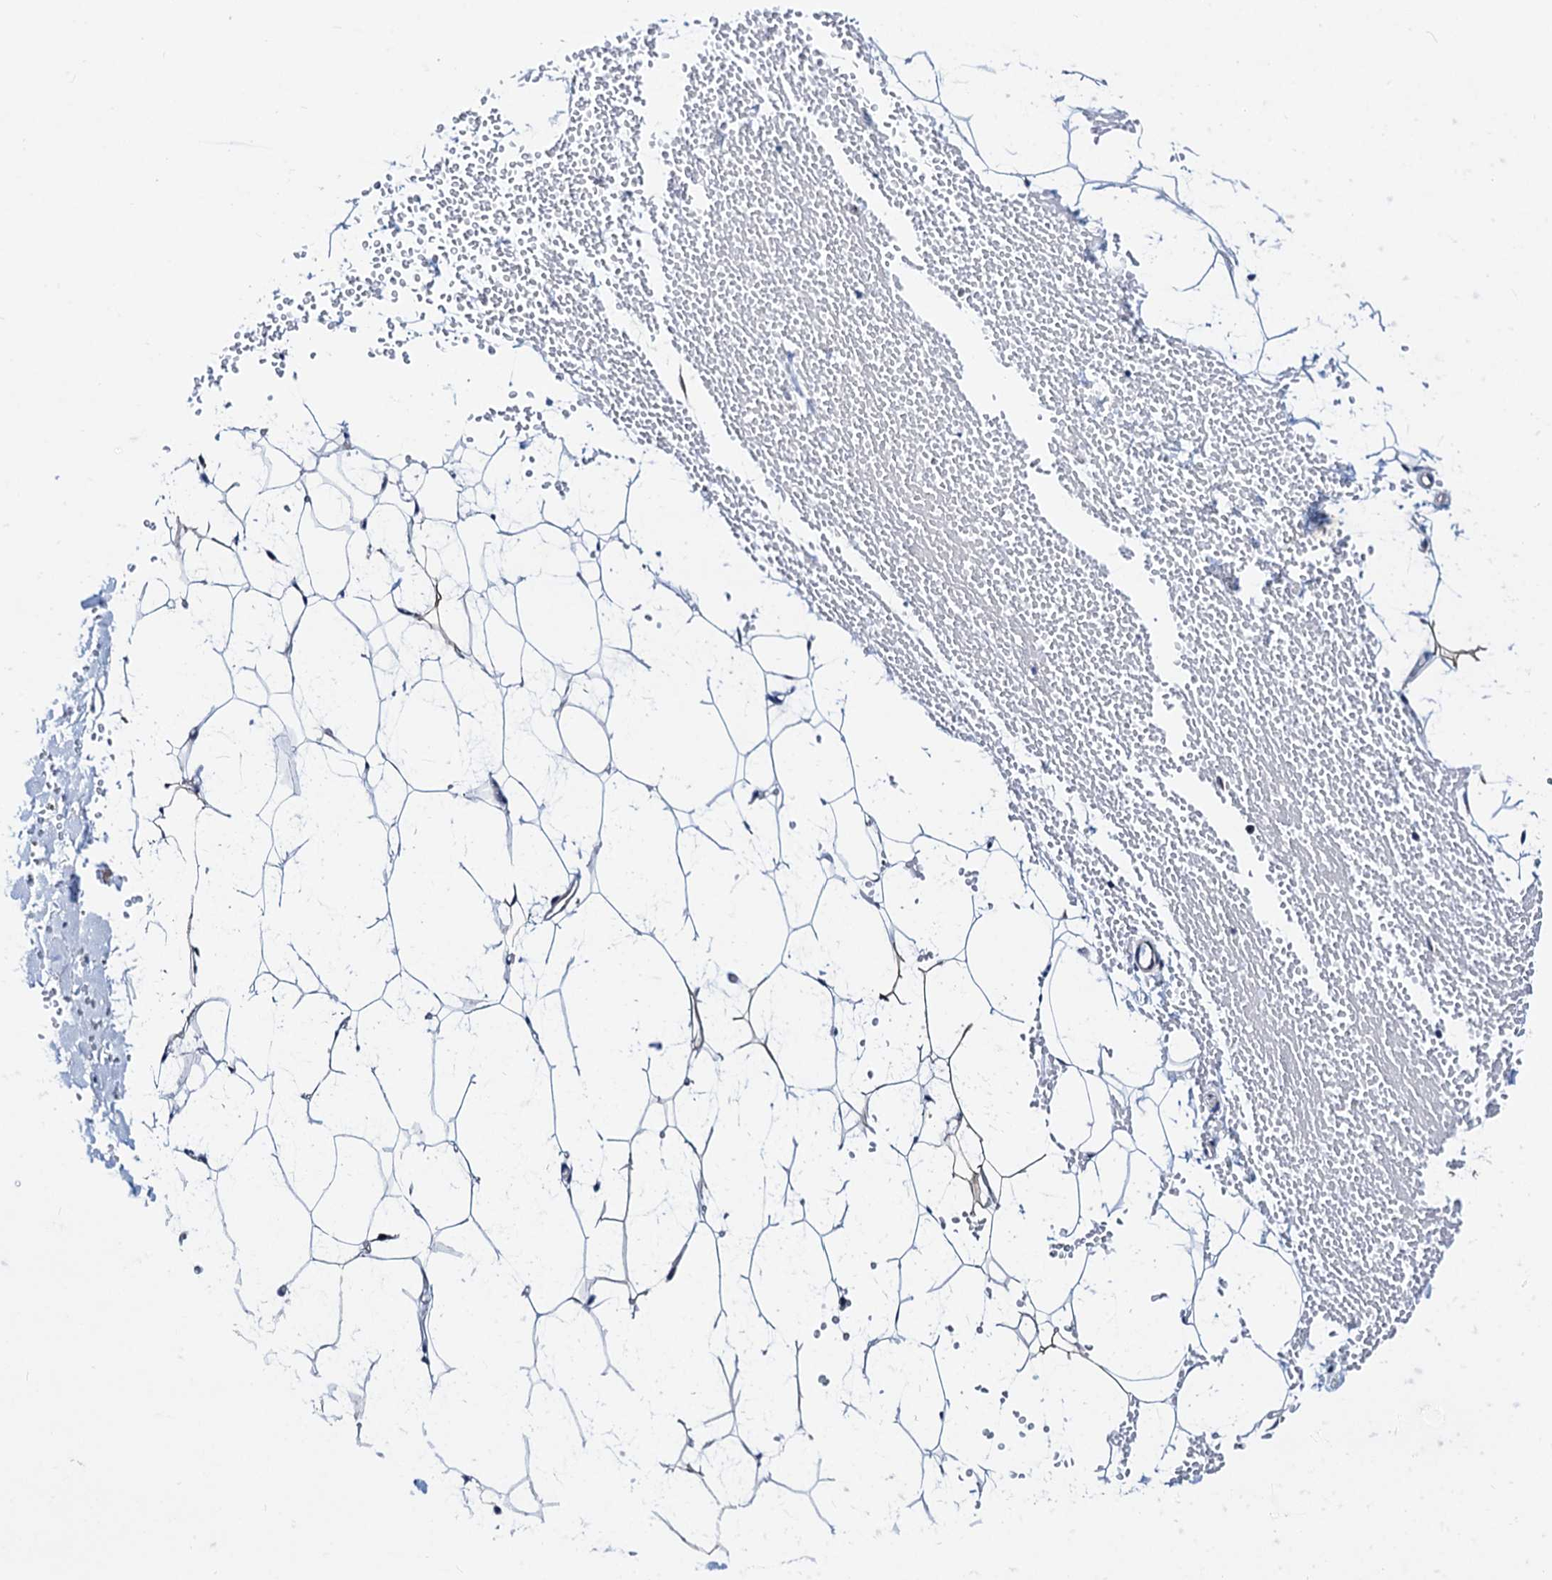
{"staining": {"intensity": "negative", "quantity": "none", "location": "none"}, "tissue": "adipose tissue", "cell_type": "Adipocytes", "image_type": "normal", "snomed": [{"axis": "morphology", "description": "Normal tissue, NOS"}, {"axis": "topography", "description": "Breast"}], "caption": "Protein analysis of unremarkable adipose tissue exhibits no significant staining in adipocytes.", "gene": "COA4", "patient": {"sex": "female", "age": 23}}